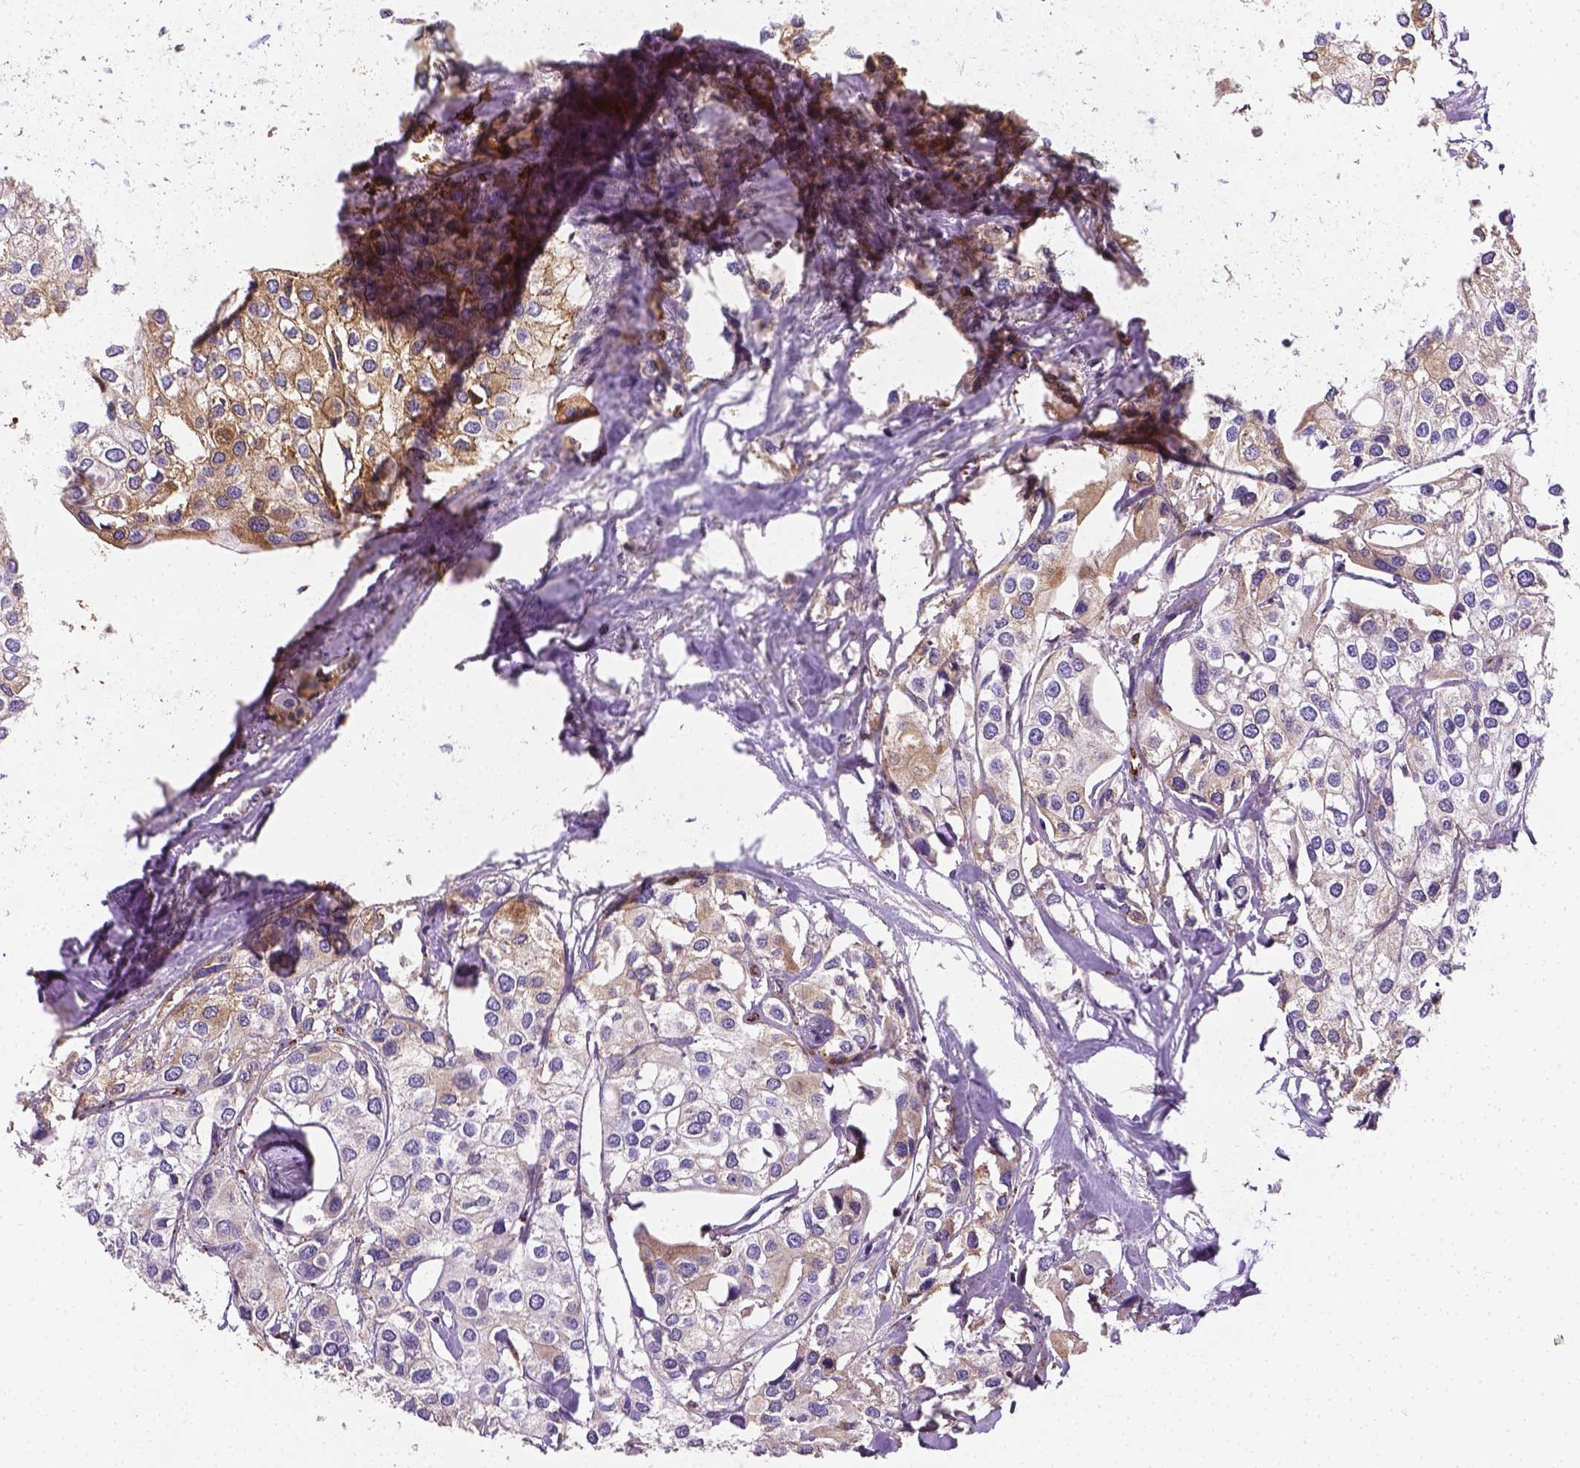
{"staining": {"intensity": "moderate", "quantity": "<25%", "location": "cytoplasmic/membranous"}, "tissue": "urothelial cancer", "cell_type": "Tumor cells", "image_type": "cancer", "snomed": [{"axis": "morphology", "description": "Urothelial carcinoma, High grade"}, {"axis": "topography", "description": "Urinary bladder"}], "caption": "Human urothelial cancer stained with a protein marker exhibits moderate staining in tumor cells.", "gene": "APOE", "patient": {"sex": "male", "age": 64}}